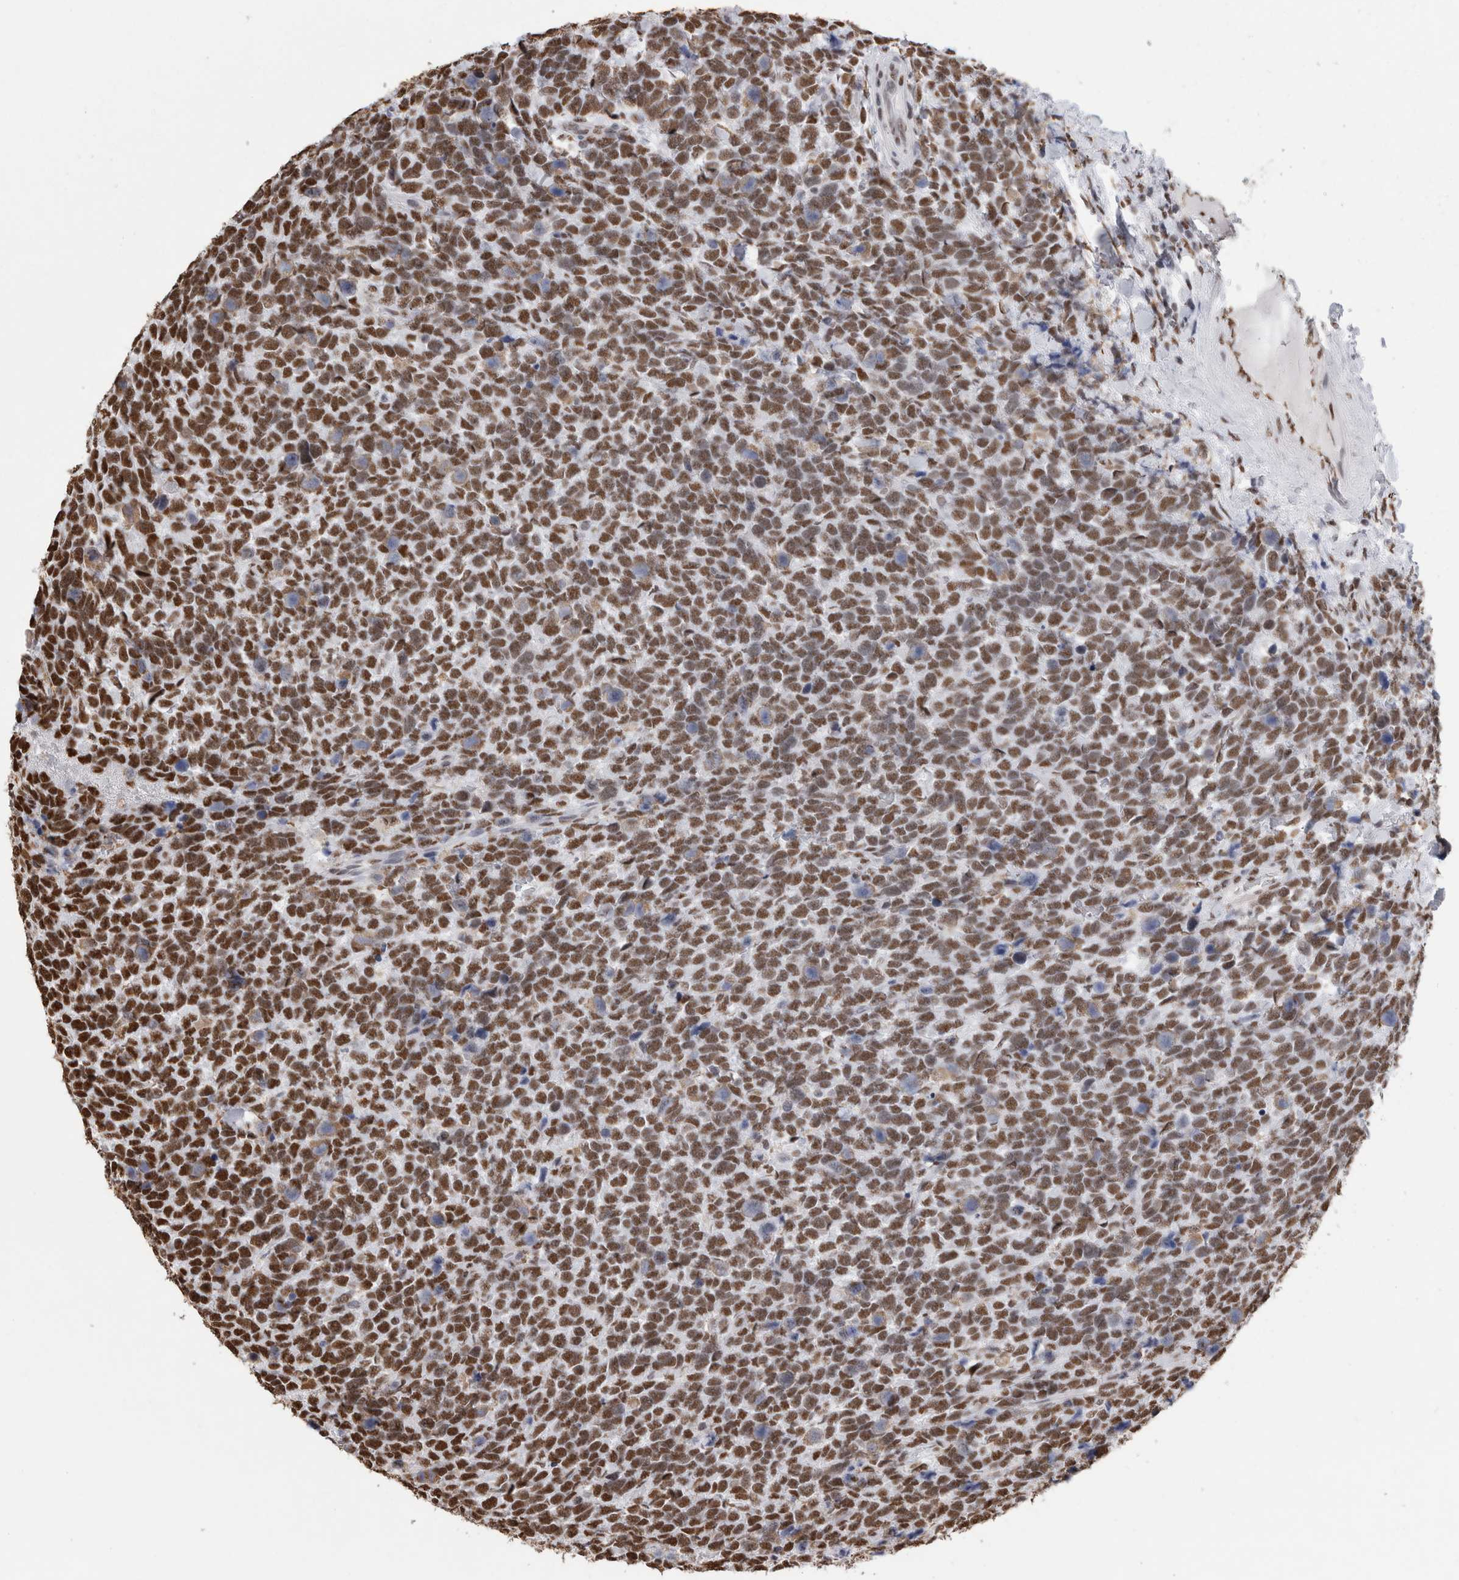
{"staining": {"intensity": "strong", "quantity": ">75%", "location": "nuclear"}, "tissue": "urothelial cancer", "cell_type": "Tumor cells", "image_type": "cancer", "snomed": [{"axis": "morphology", "description": "Urothelial carcinoma, High grade"}, {"axis": "topography", "description": "Urinary bladder"}], "caption": "IHC staining of high-grade urothelial carcinoma, which reveals high levels of strong nuclear staining in approximately >75% of tumor cells indicating strong nuclear protein staining. The staining was performed using DAB (brown) for protein detection and nuclei were counterstained in hematoxylin (blue).", "gene": "ALPK3", "patient": {"sex": "female", "age": 82}}